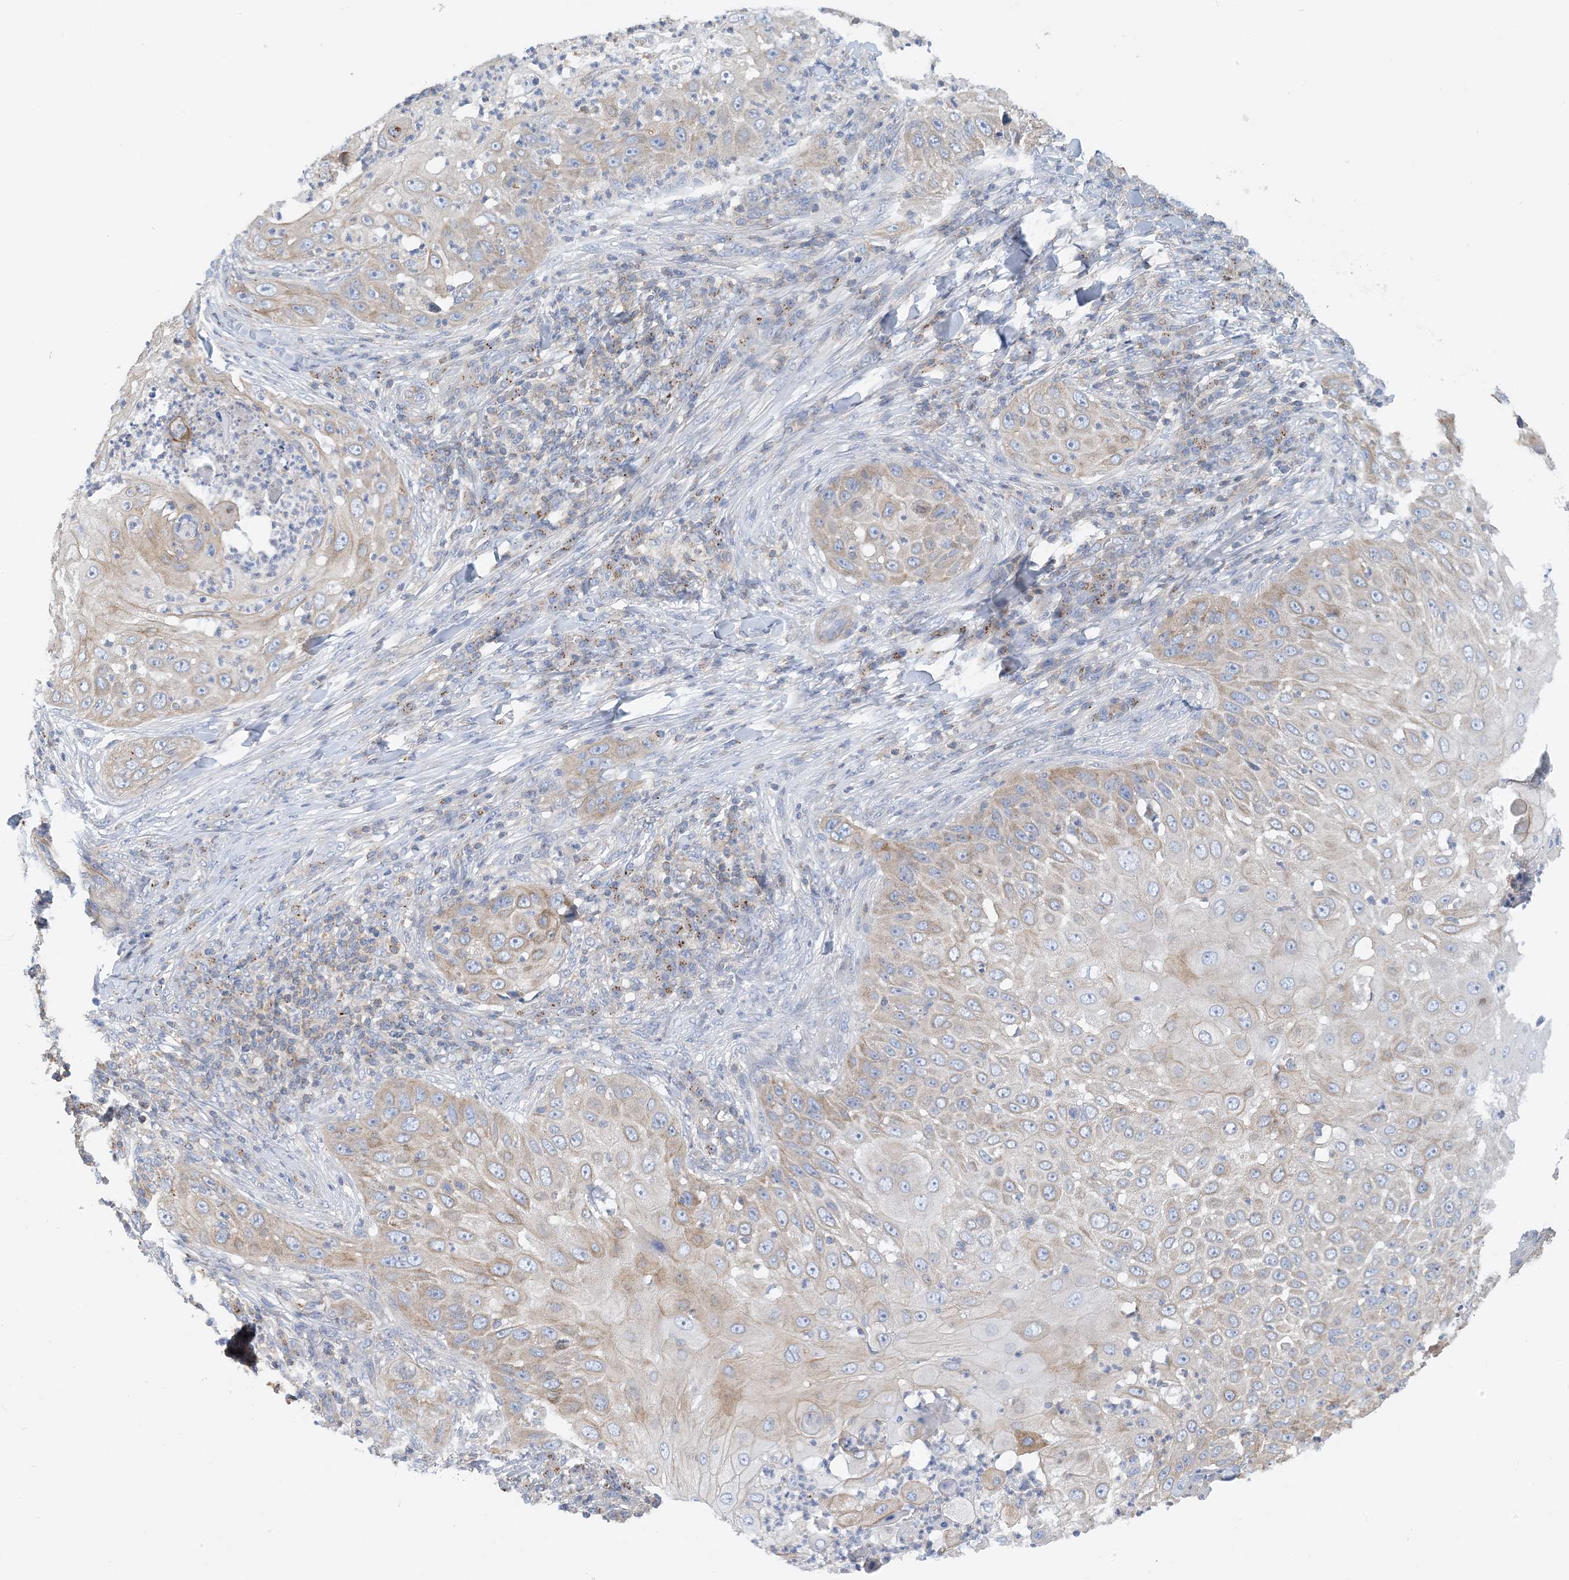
{"staining": {"intensity": "weak", "quantity": "25%-75%", "location": "cytoplasmic/membranous"}, "tissue": "skin cancer", "cell_type": "Tumor cells", "image_type": "cancer", "snomed": [{"axis": "morphology", "description": "Squamous cell carcinoma, NOS"}, {"axis": "topography", "description": "Skin"}], "caption": "IHC photomicrograph of neoplastic tissue: skin squamous cell carcinoma stained using immunohistochemistry (IHC) shows low levels of weak protein expression localized specifically in the cytoplasmic/membranous of tumor cells, appearing as a cytoplasmic/membranous brown color.", "gene": "CALHM5", "patient": {"sex": "female", "age": 44}}